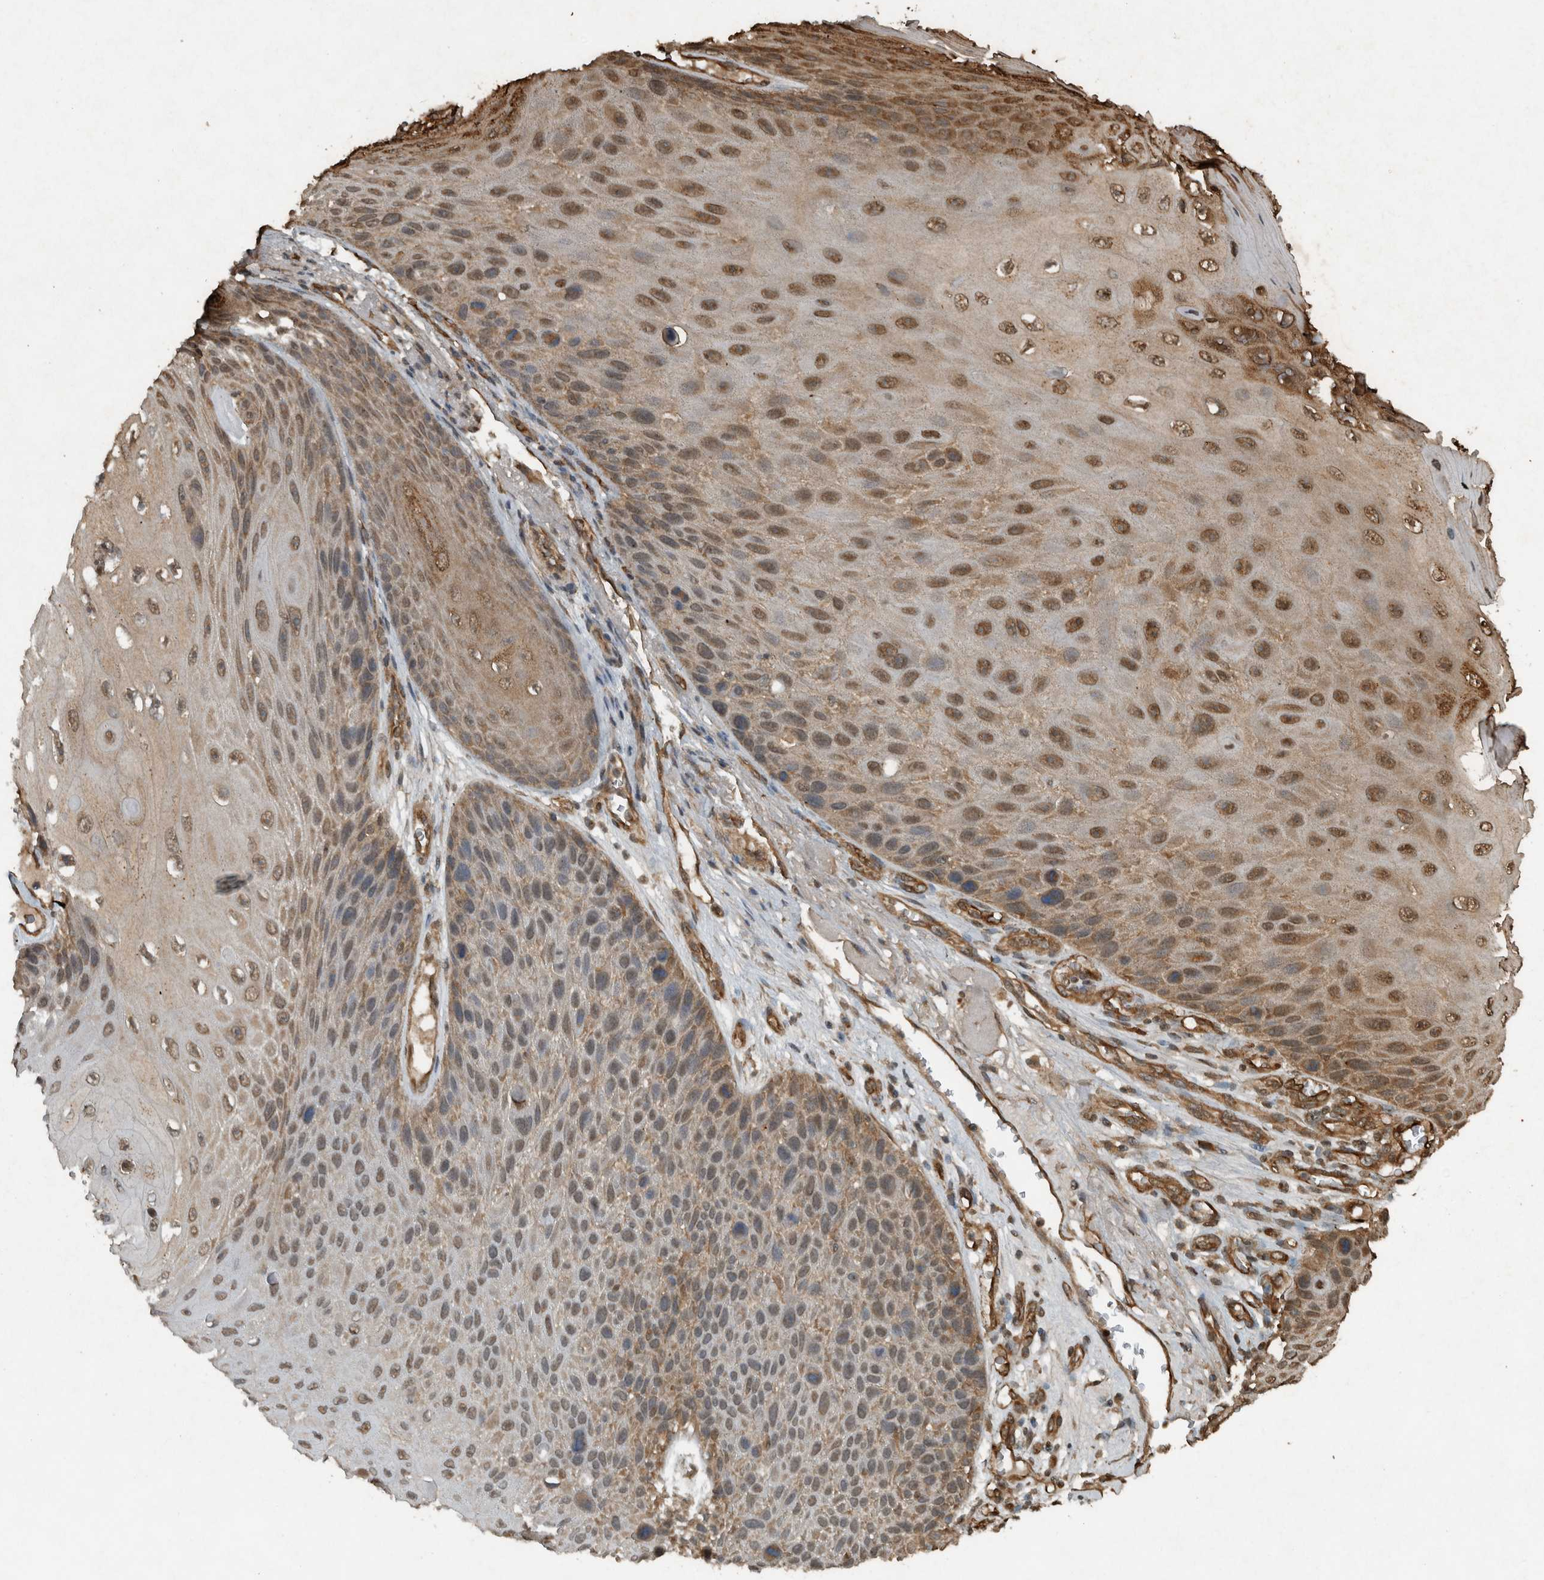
{"staining": {"intensity": "moderate", "quantity": "25%-75%", "location": "cytoplasmic/membranous,nuclear"}, "tissue": "skin cancer", "cell_type": "Tumor cells", "image_type": "cancer", "snomed": [{"axis": "morphology", "description": "Squamous cell carcinoma, NOS"}, {"axis": "topography", "description": "Skin"}], "caption": "Immunohistochemistry (DAB (3,3'-diaminobenzidine)) staining of skin cancer shows moderate cytoplasmic/membranous and nuclear protein expression in approximately 25%-75% of tumor cells.", "gene": "ARHGEF12", "patient": {"sex": "female", "age": 88}}